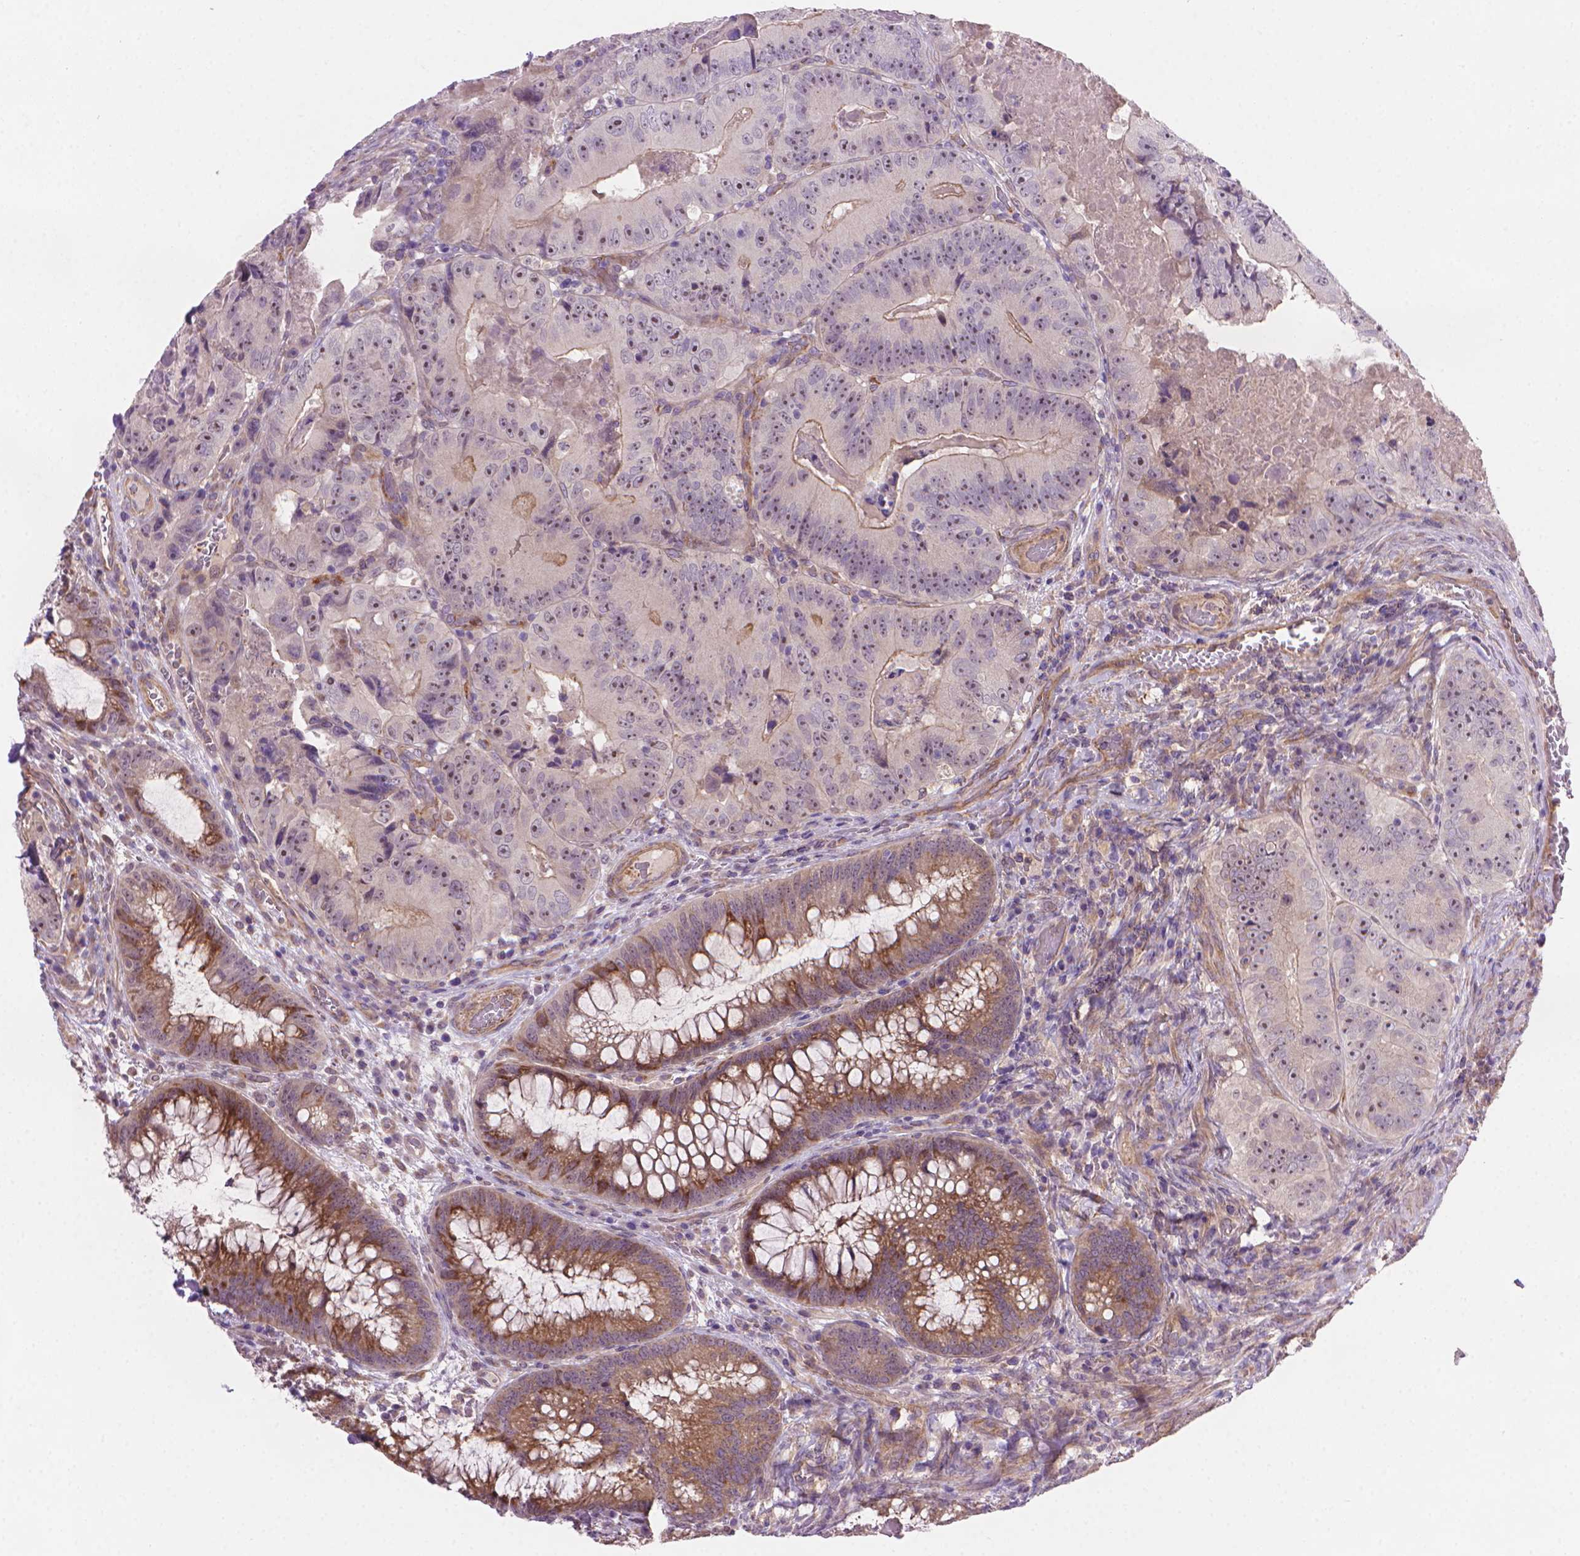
{"staining": {"intensity": "weak", "quantity": "<25%", "location": "cytoplasmic/membranous"}, "tissue": "colorectal cancer", "cell_type": "Tumor cells", "image_type": "cancer", "snomed": [{"axis": "morphology", "description": "Adenocarcinoma, NOS"}, {"axis": "topography", "description": "Colon"}], "caption": "This is an immunohistochemistry image of human colorectal cancer (adenocarcinoma). There is no staining in tumor cells.", "gene": "AMMECR1", "patient": {"sex": "female", "age": 86}}